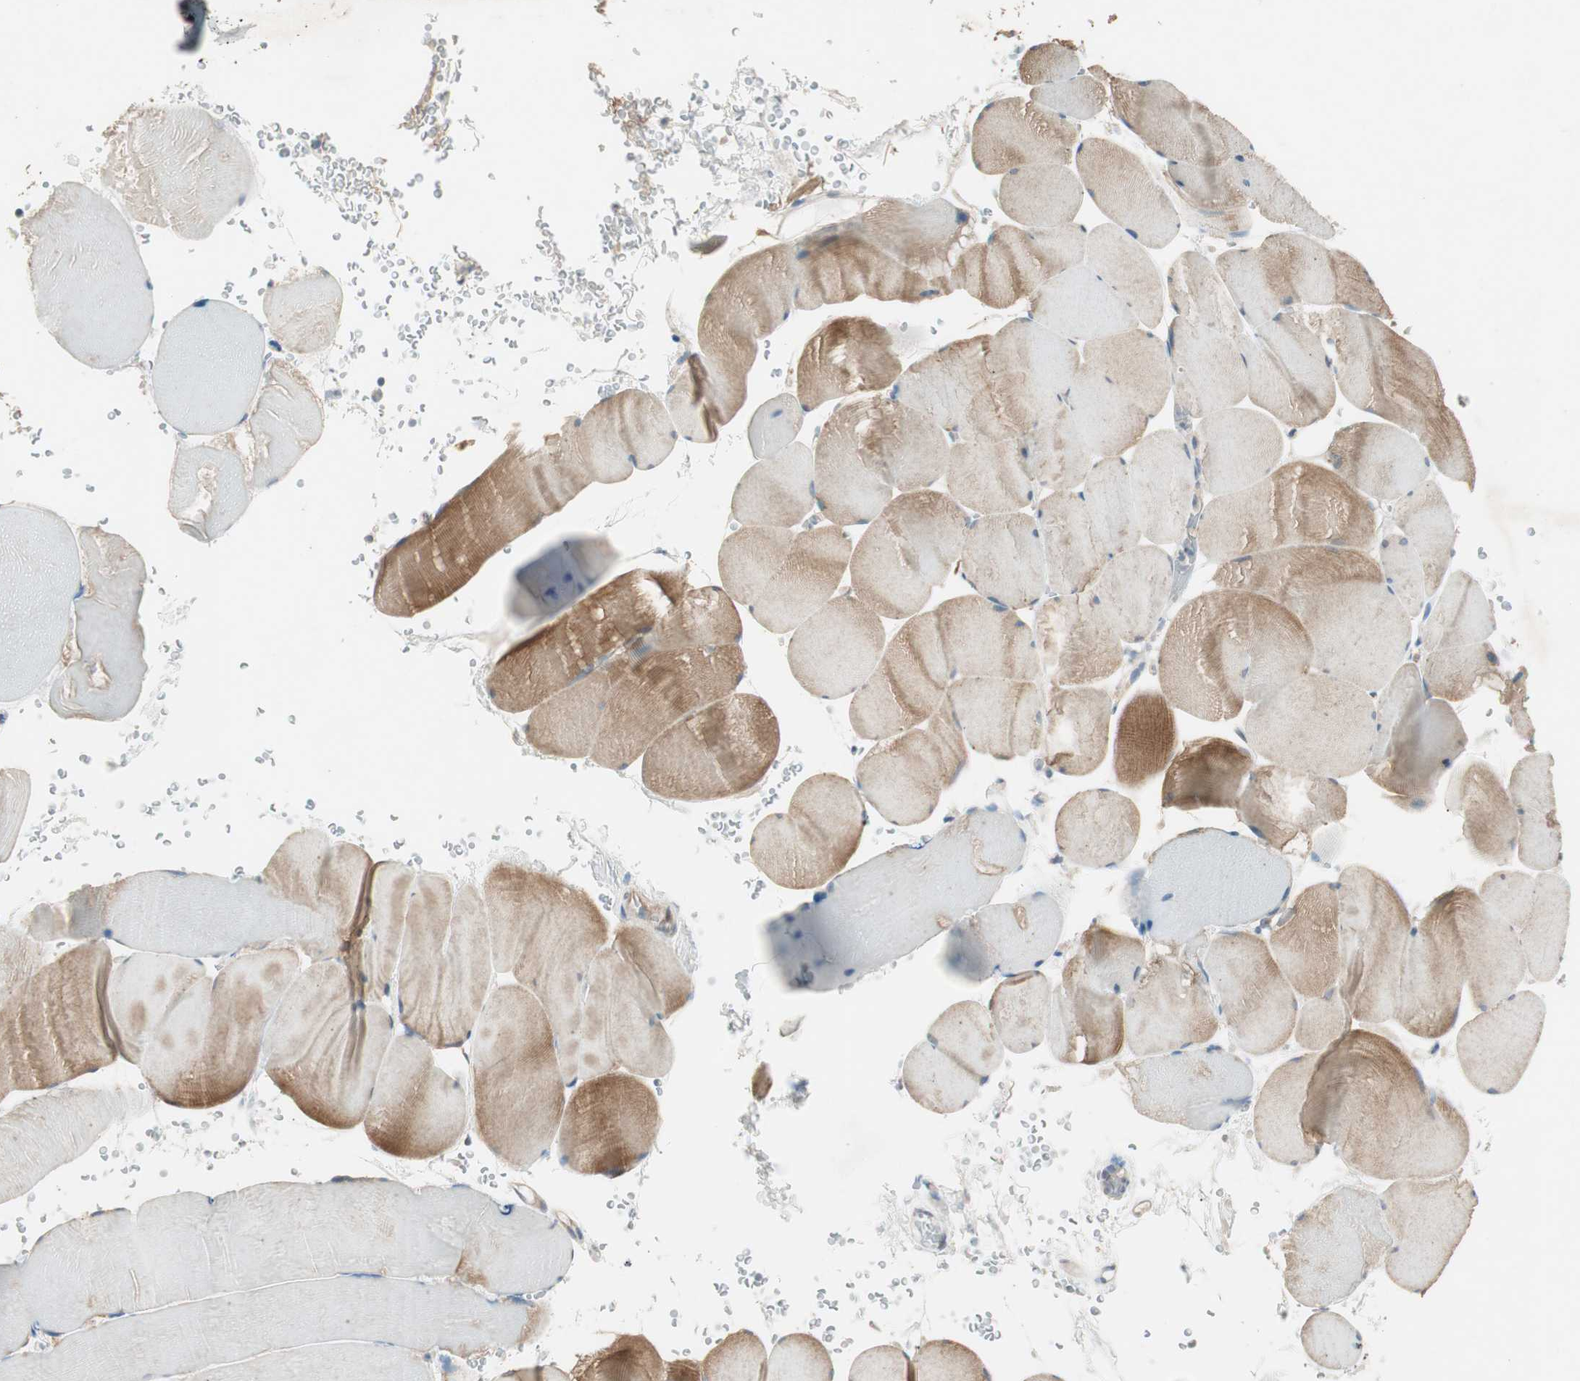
{"staining": {"intensity": "moderate", "quantity": "25%-75%", "location": "cytoplasmic/membranous"}, "tissue": "skeletal muscle", "cell_type": "Myocytes", "image_type": "normal", "snomed": [{"axis": "morphology", "description": "Normal tissue, NOS"}, {"axis": "topography", "description": "Skeletal muscle"}], "caption": "A histopathology image of skeletal muscle stained for a protein exhibits moderate cytoplasmic/membranous brown staining in myocytes.", "gene": "NCLN", "patient": {"sex": "male", "age": 62}}